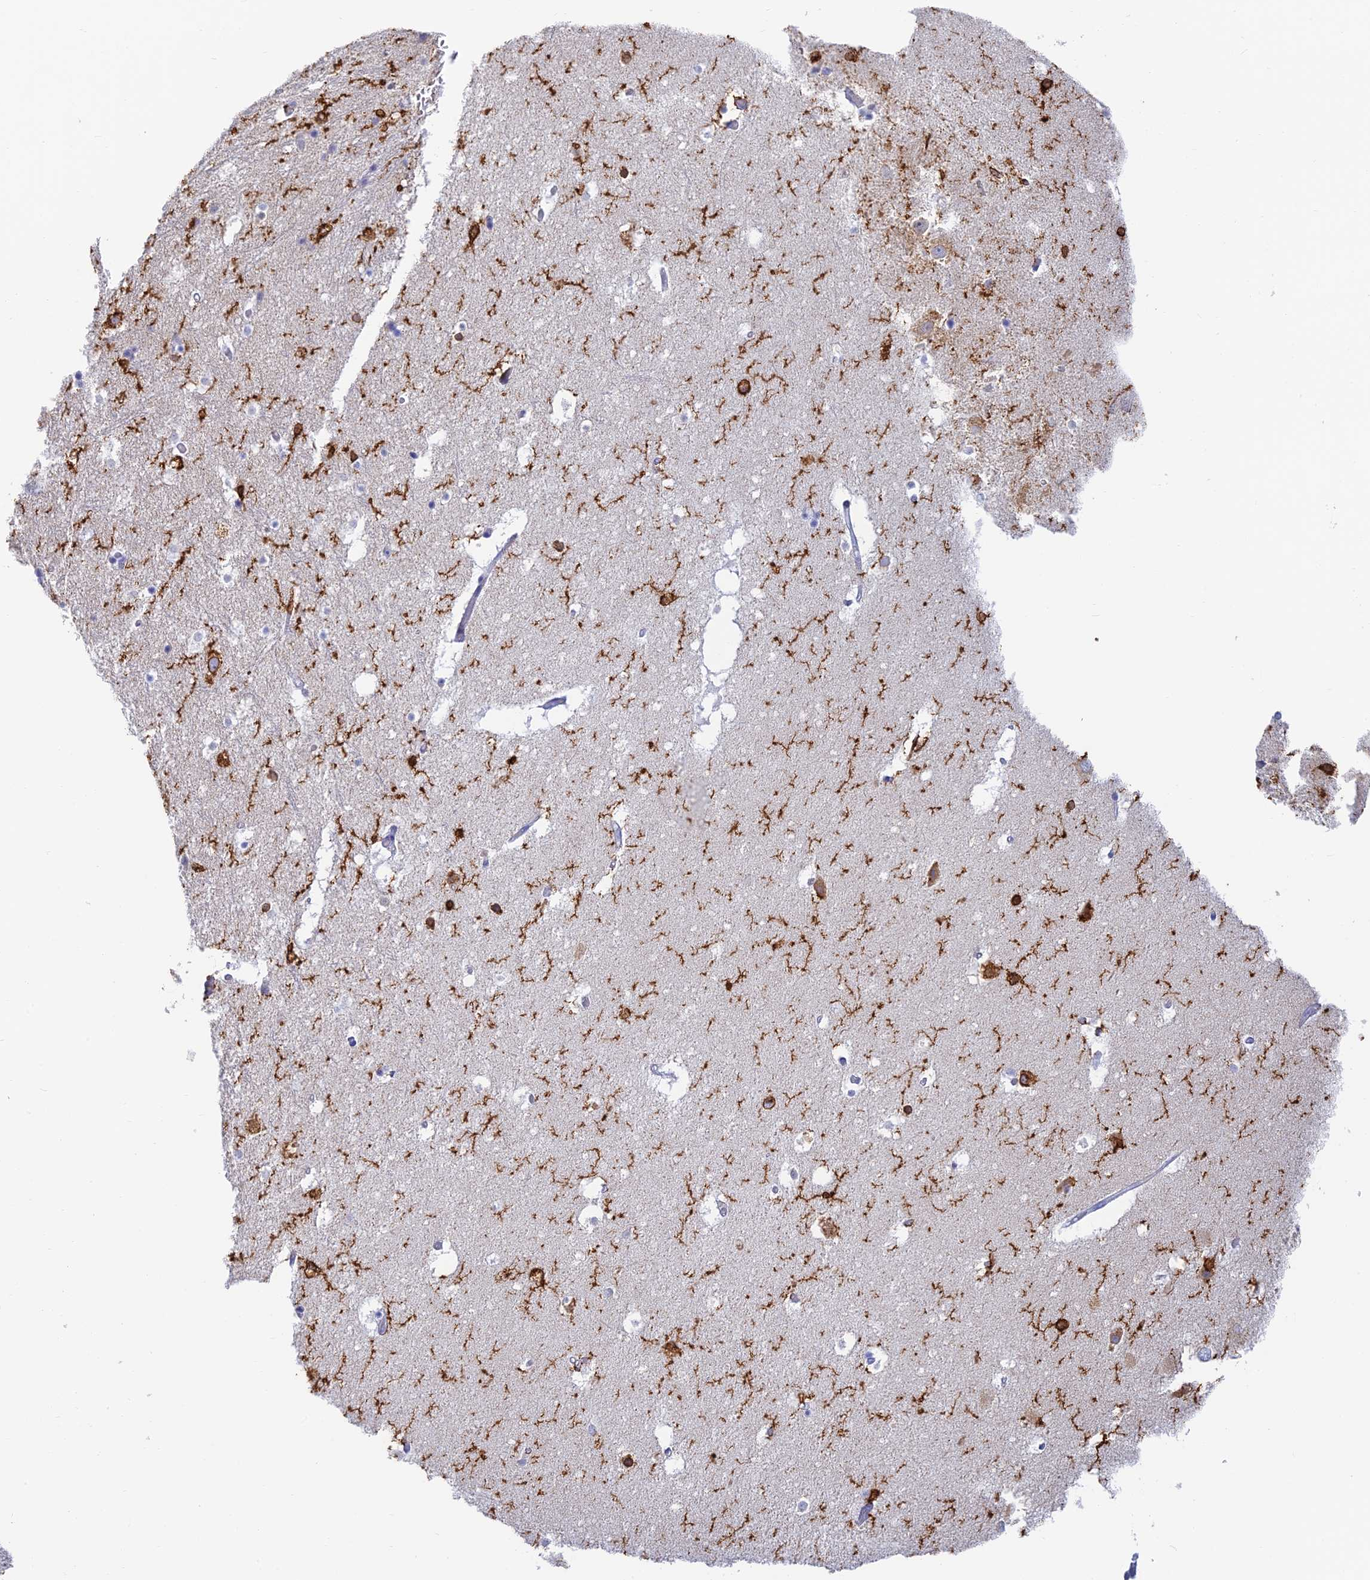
{"staining": {"intensity": "strong", "quantity": "<25%", "location": "cytoplasmic/membranous"}, "tissue": "hippocampus", "cell_type": "Glial cells", "image_type": "normal", "snomed": [{"axis": "morphology", "description": "Normal tissue, NOS"}, {"axis": "topography", "description": "Hippocampus"}], "caption": "Immunohistochemical staining of benign human hippocampus displays <25% levels of strong cytoplasmic/membranous protein staining in about <25% of glial cells.", "gene": "CEP152", "patient": {"sex": "female", "age": 52}}